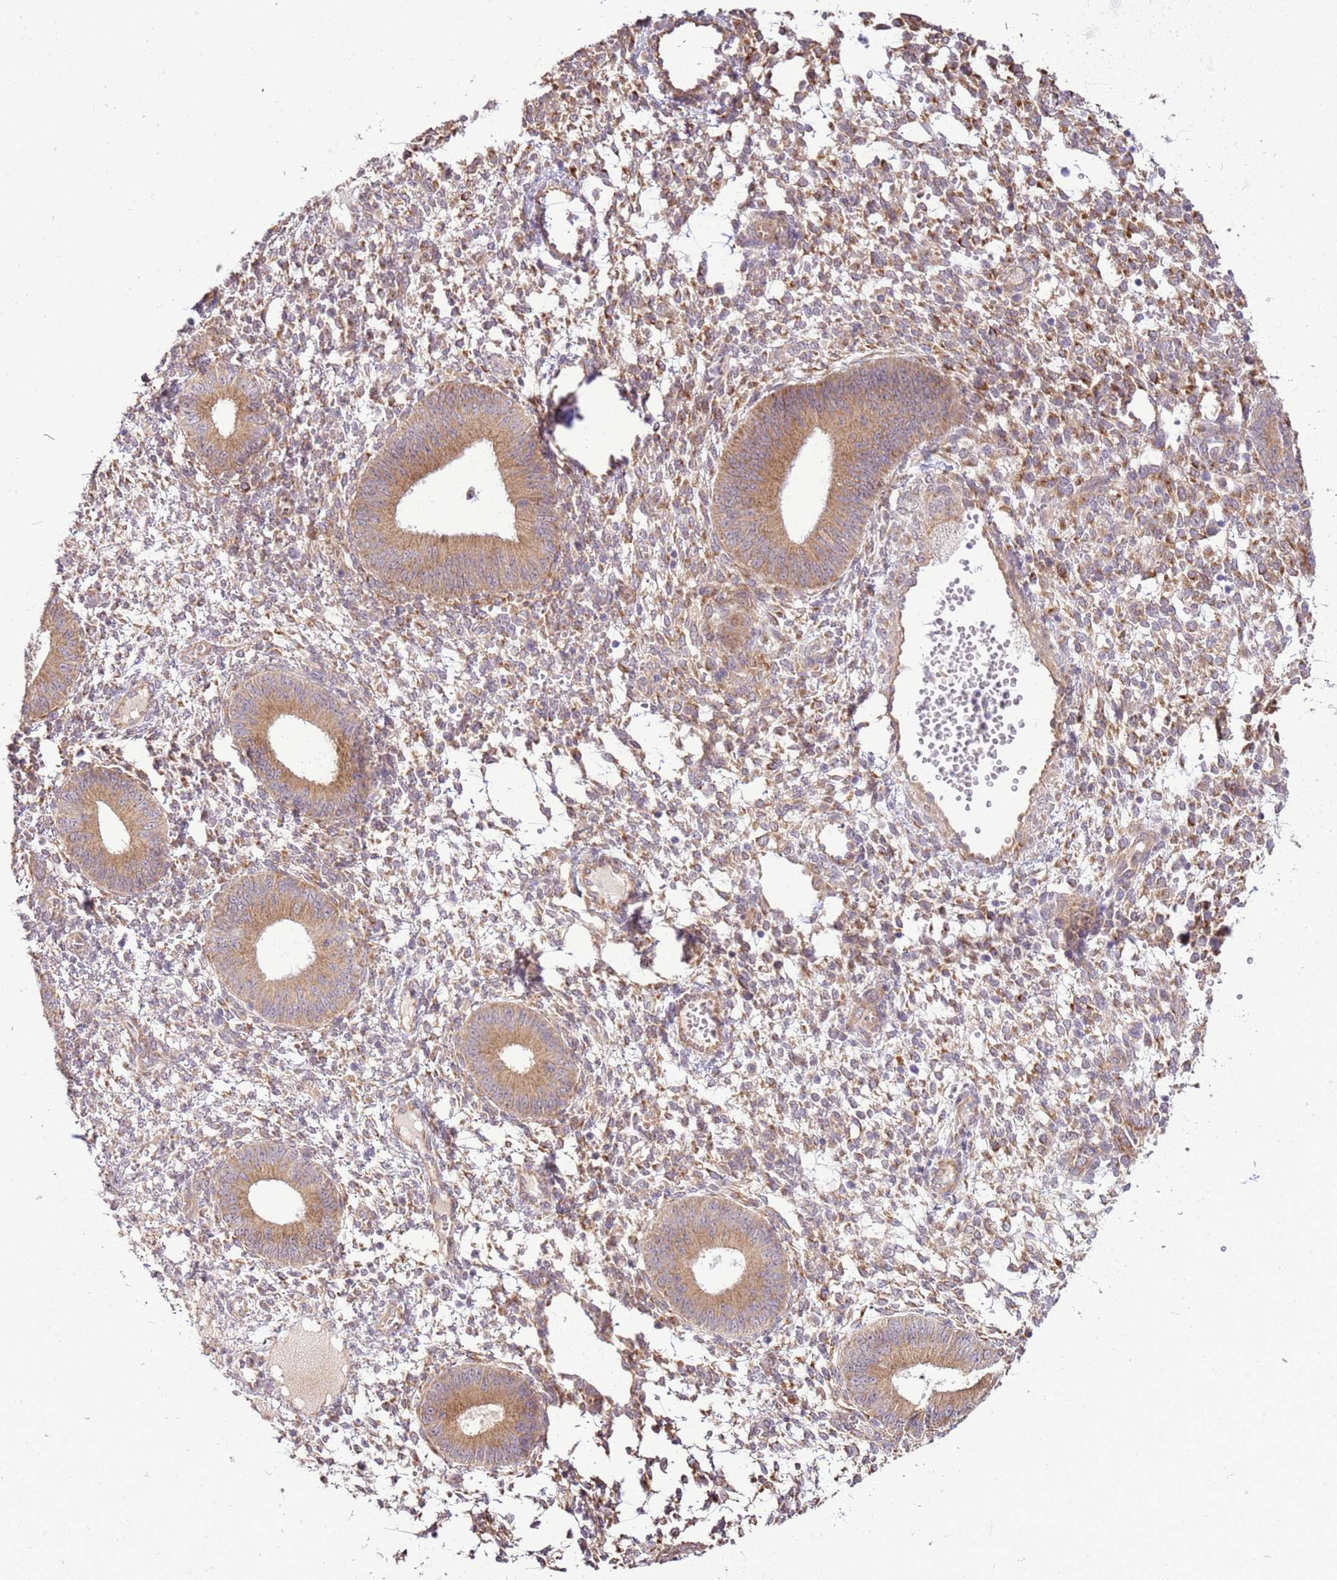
{"staining": {"intensity": "moderate", "quantity": "25%-75%", "location": "cytoplasmic/membranous"}, "tissue": "endometrium", "cell_type": "Cells in endometrial stroma", "image_type": "normal", "snomed": [{"axis": "morphology", "description": "Normal tissue, NOS"}, {"axis": "topography", "description": "Endometrium"}], "caption": "This is an image of immunohistochemistry staining of normal endometrium, which shows moderate expression in the cytoplasmic/membranous of cells in endometrial stroma.", "gene": "SCARA3", "patient": {"sex": "female", "age": 49}}